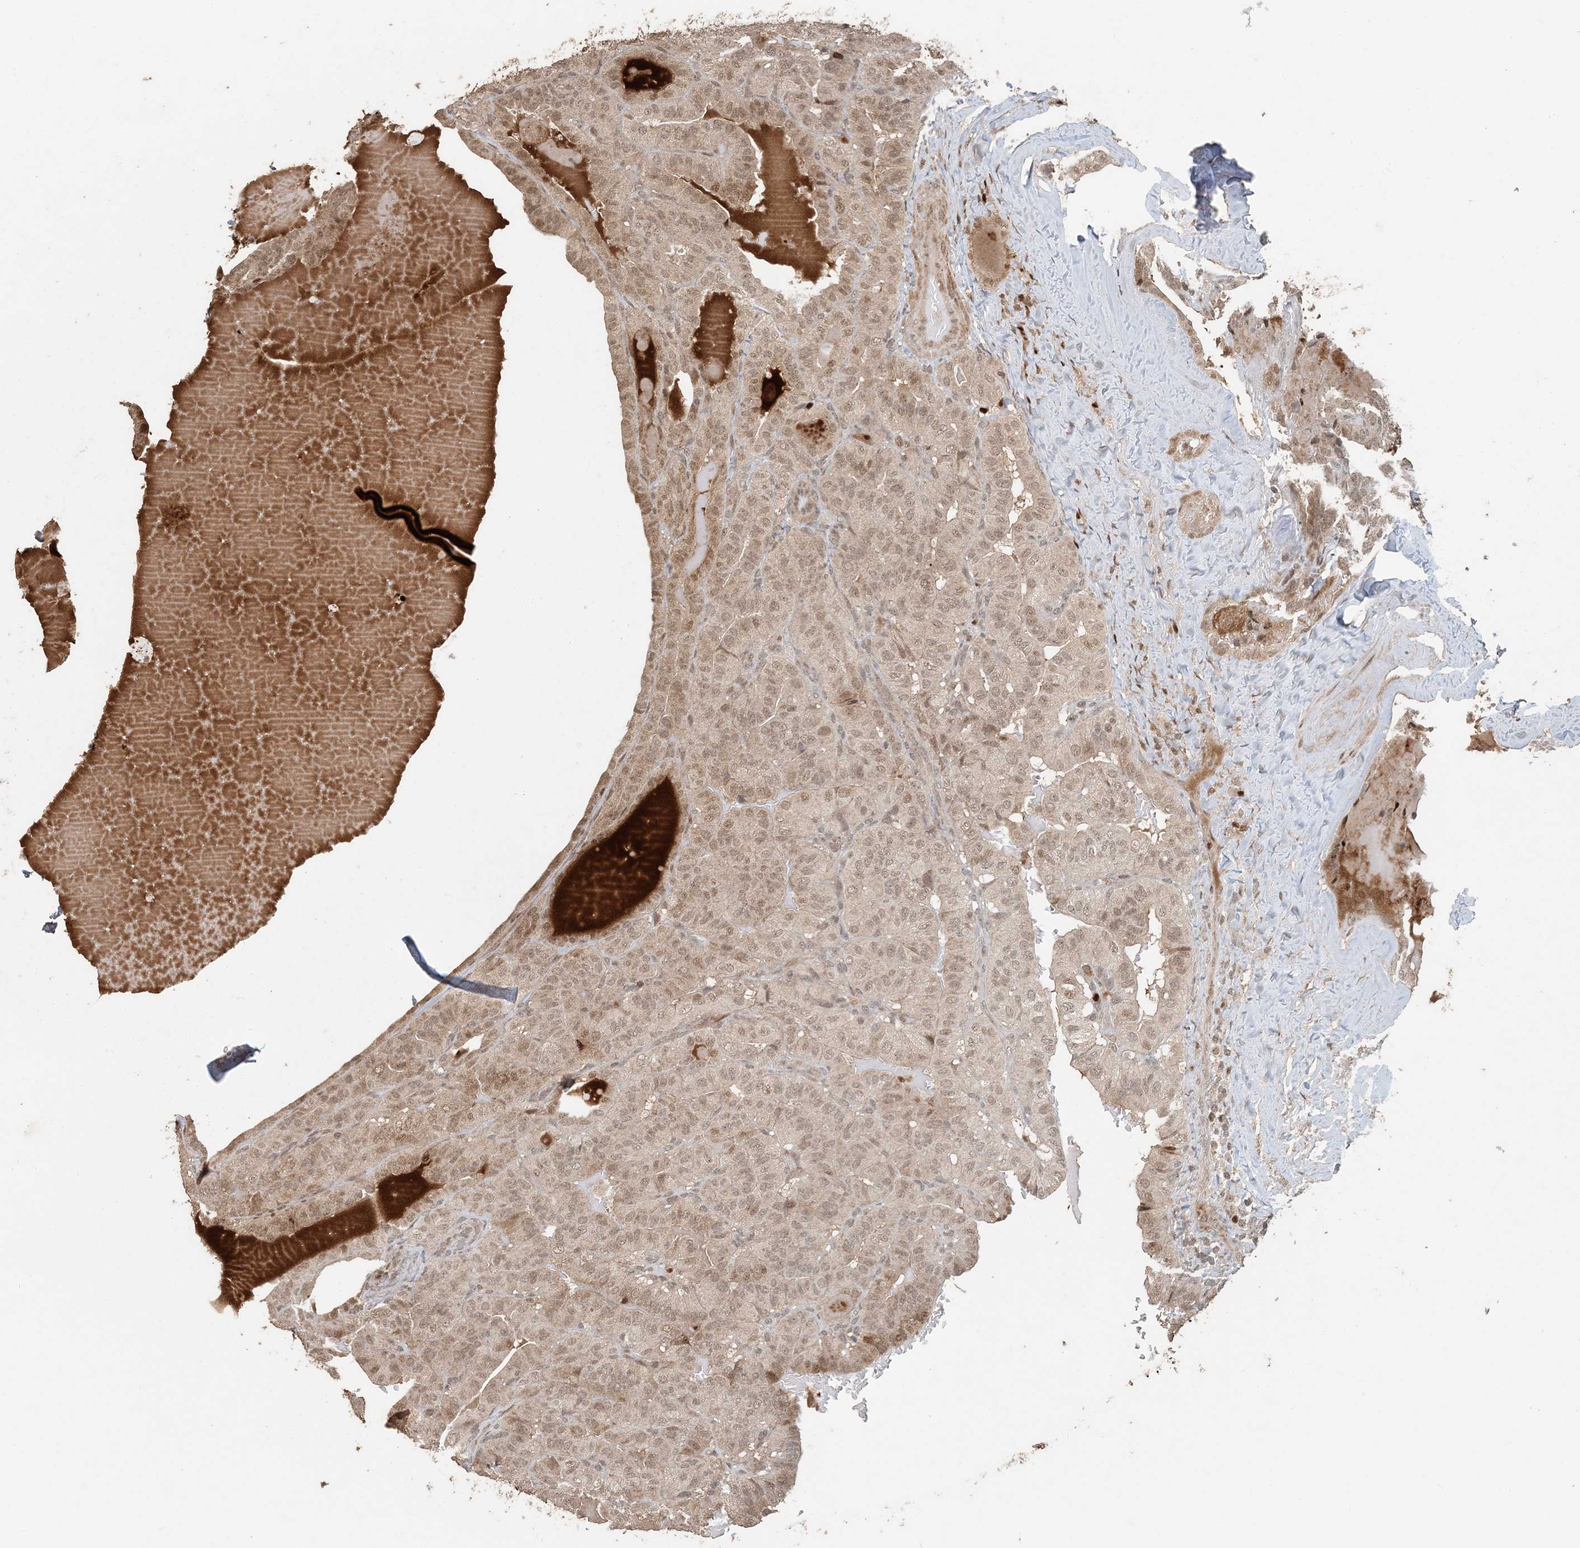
{"staining": {"intensity": "moderate", "quantity": ">75%", "location": "nuclear"}, "tissue": "thyroid cancer", "cell_type": "Tumor cells", "image_type": "cancer", "snomed": [{"axis": "morphology", "description": "Papillary adenocarcinoma, NOS"}, {"axis": "topography", "description": "Thyroid gland"}], "caption": "DAB (3,3'-diaminobenzidine) immunohistochemical staining of human thyroid cancer (papillary adenocarcinoma) demonstrates moderate nuclear protein staining in about >75% of tumor cells. The staining was performed using DAB, with brown indicating positive protein expression. Nuclei are stained blue with hematoxylin.", "gene": "ATP13A2", "patient": {"sex": "male", "age": 77}}